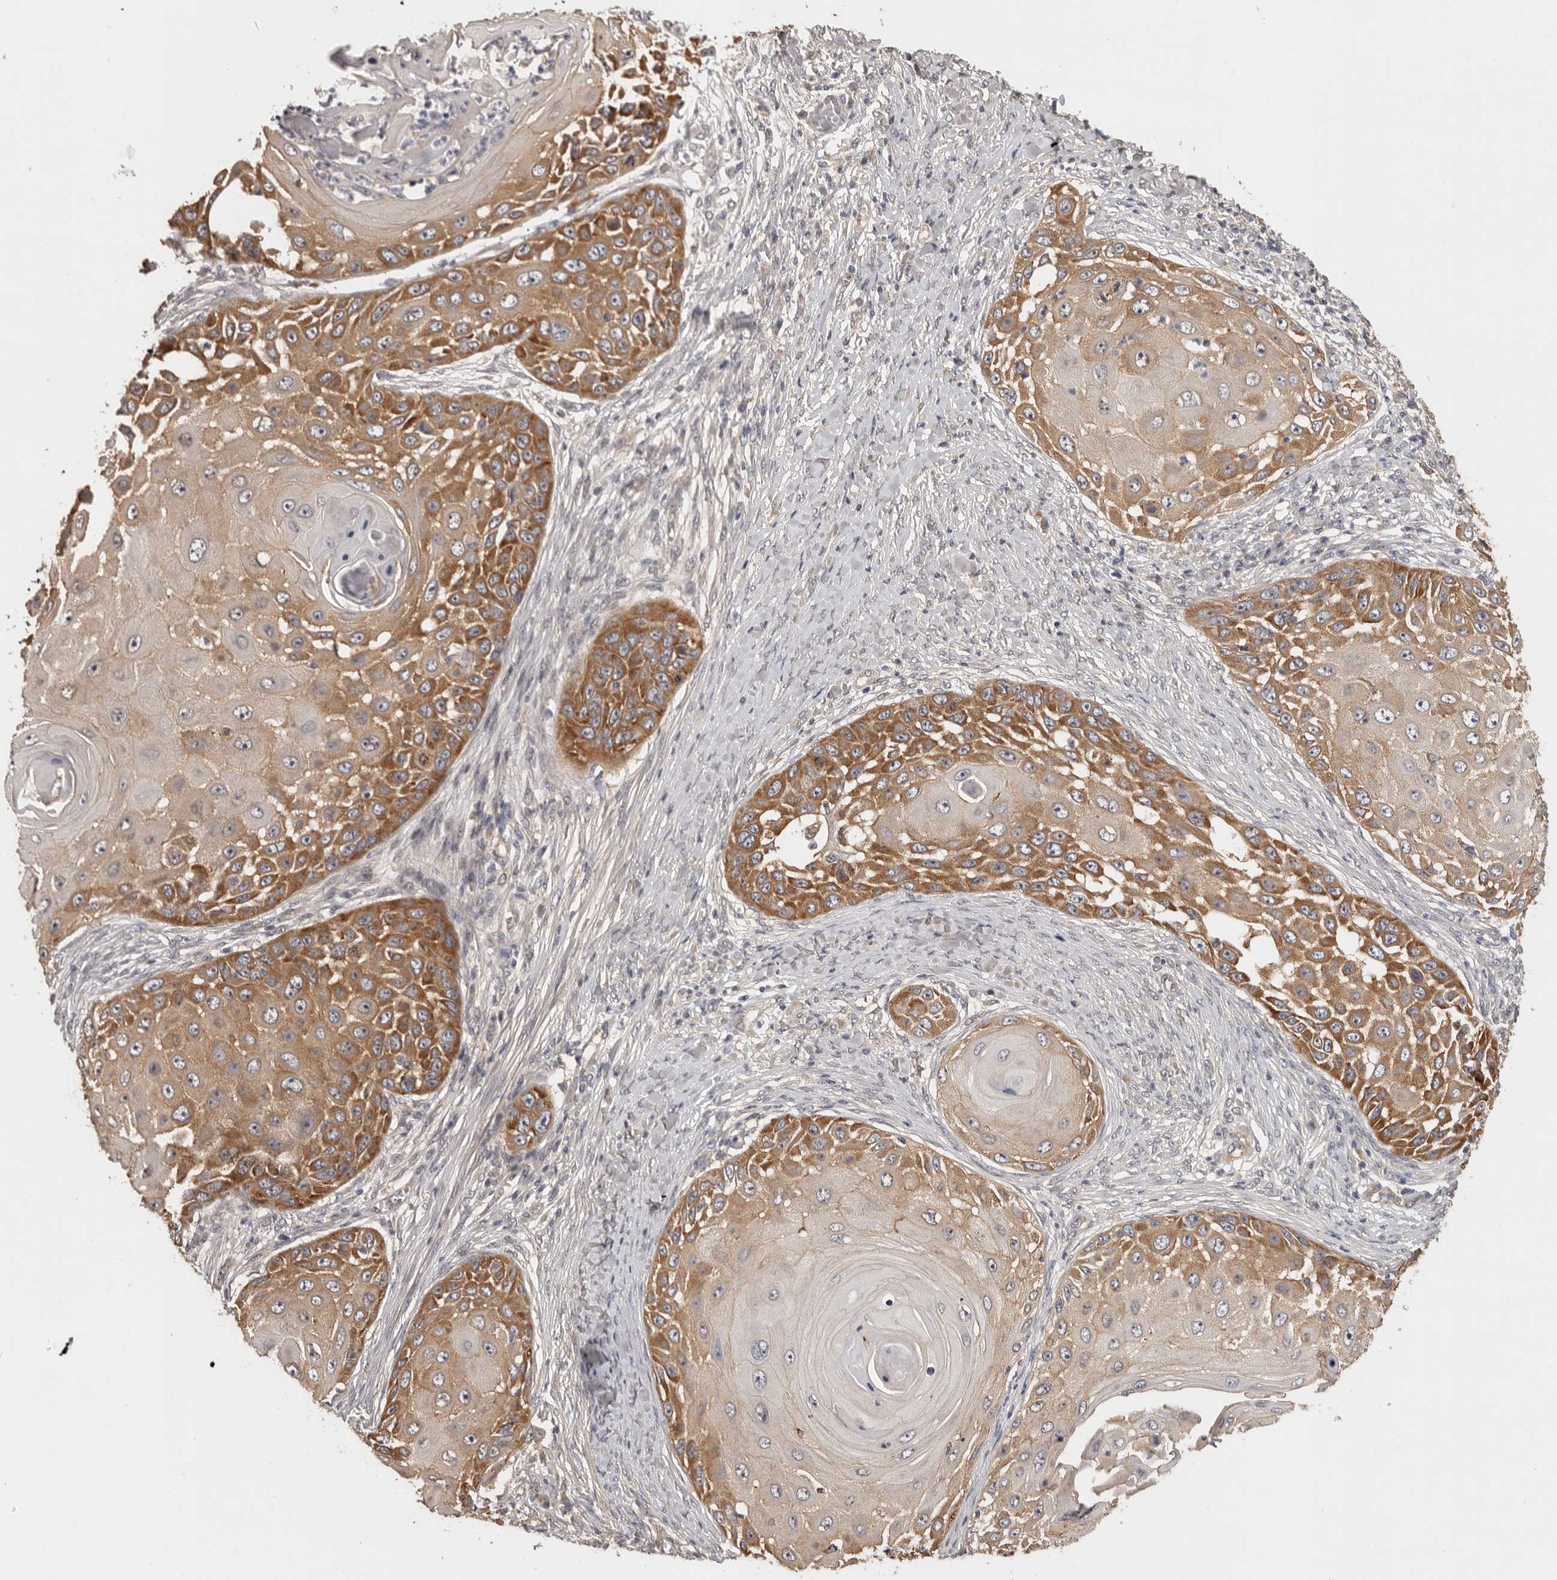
{"staining": {"intensity": "moderate", "quantity": ">75%", "location": "cytoplasmic/membranous"}, "tissue": "skin cancer", "cell_type": "Tumor cells", "image_type": "cancer", "snomed": [{"axis": "morphology", "description": "Squamous cell carcinoma, NOS"}, {"axis": "topography", "description": "Skin"}], "caption": "Brown immunohistochemical staining in human skin cancer (squamous cell carcinoma) reveals moderate cytoplasmic/membranous staining in about >75% of tumor cells.", "gene": "BAIAP2", "patient": {"sex": "female", "age": 44}}